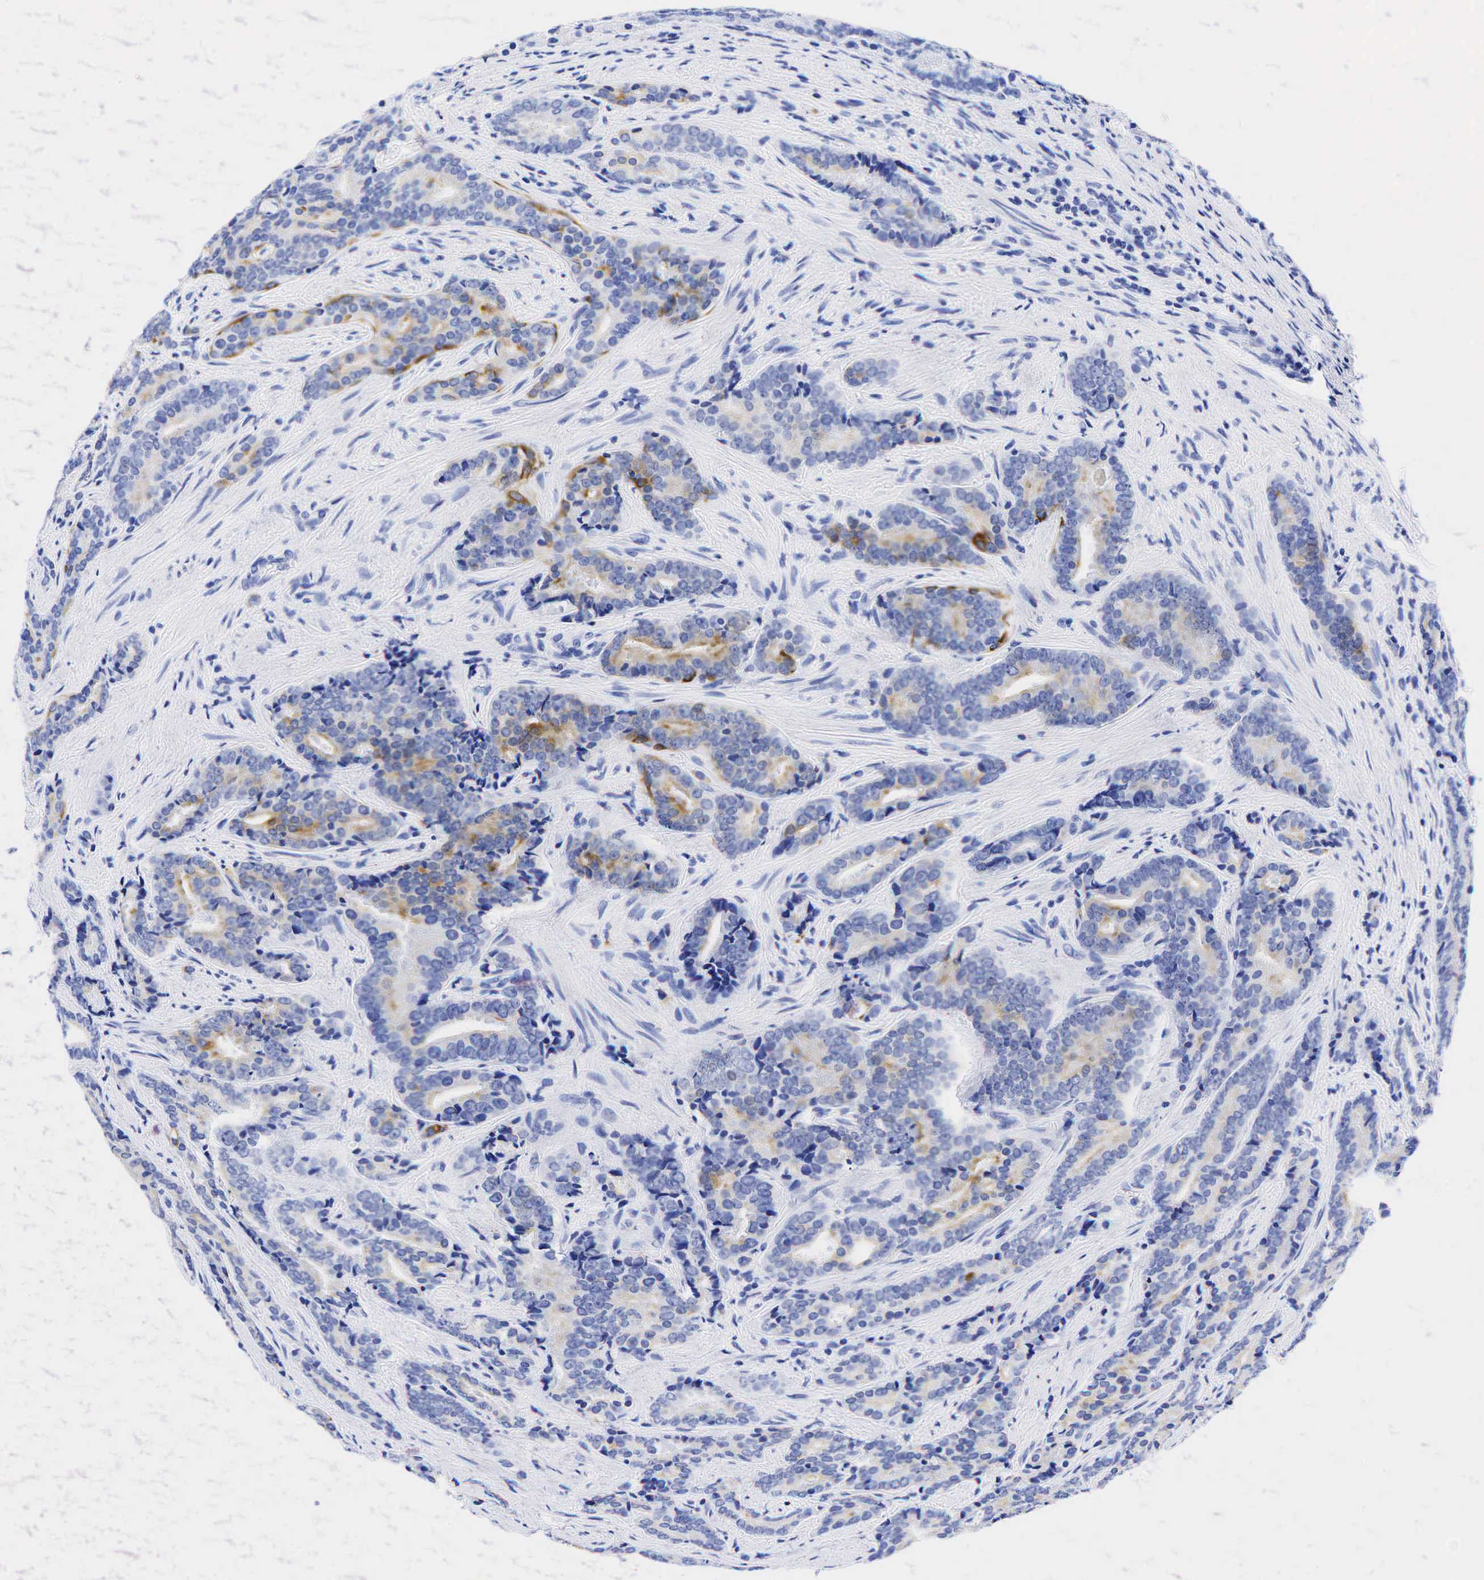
{"staining": {"intensity": "moderate", "quantity": "25%-75%", "location": "cytoplasmic/membranous"}, "tissue": "prostate cancer", "cell_type": "Tumor cells", "image_type": "cancer", "snomed": [{"axis": "morphology", "description": "Adenocarcinoma, Medium grade"}, {"axis": "topography", "description": "Prostate"}], "caption": "A medium amount of moderate cytoplasmic/membranous expression is identified in approximately 25%-75% of tumor cells in medium-grade adenocarcinoma (prostate) tissue. (brown staining indicates protein expression, while blue staining denotes nuclei).", "gene": "KRT19", "patient": {"sex": "male", "age": 65}}